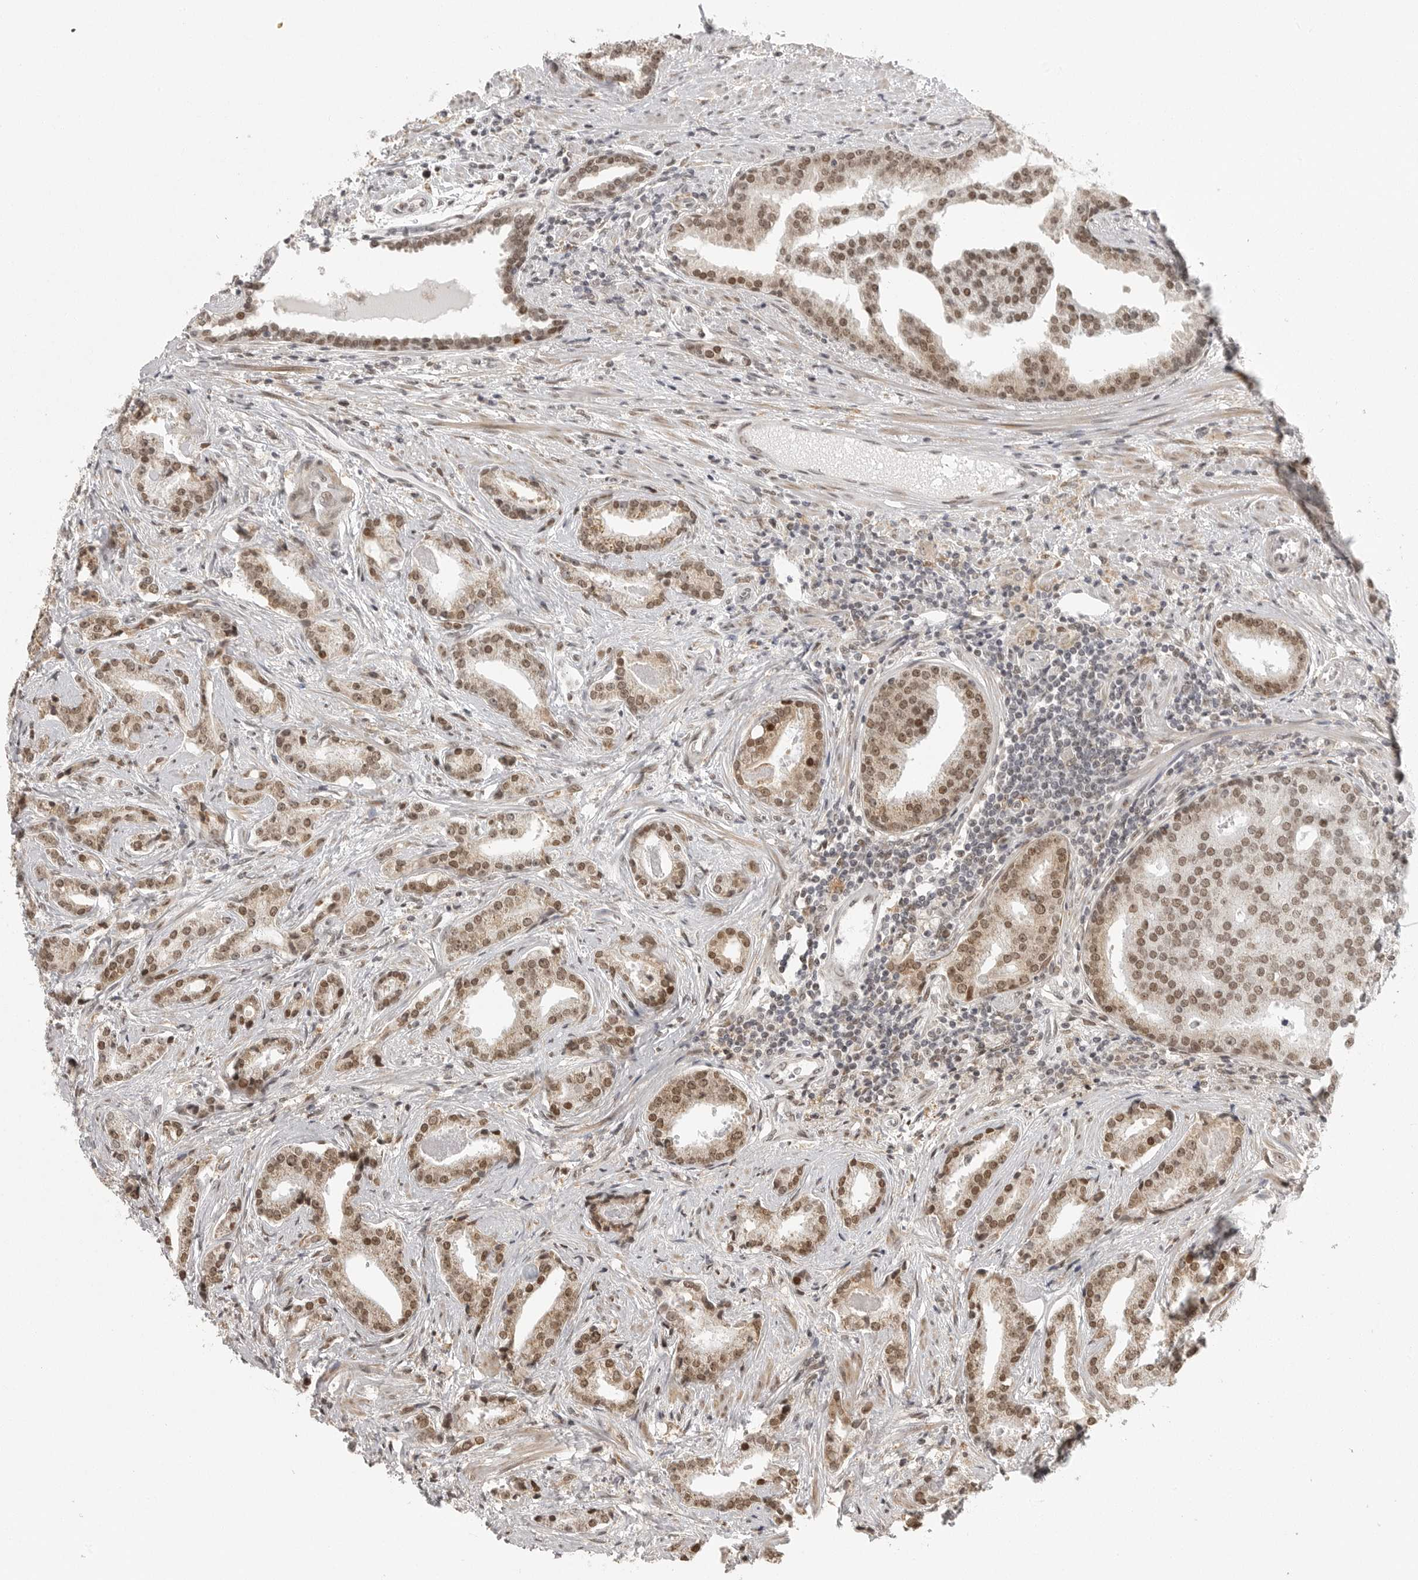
{"staining": {"intensity": "moderate", "quantity": ">75%", "location": "nuclear"}, "tissue": "prostate cancer", "cell_type": "Tumor cells", "image_type": "cancer", "snomed": [{"axis": "morphology", "description": "Adenocarcinoma, Low grade"}, {"axis": "topography", "description": "Prostate"}], "caption": "Immunohistochemical staining of prostate adenocarcinoma (low-grade) exhibits medium levels of moderate nuclear staining in about >75% of tumor cells.", "gene": "ISG20L2", "patient": {"sex": "male", "age": 67}}